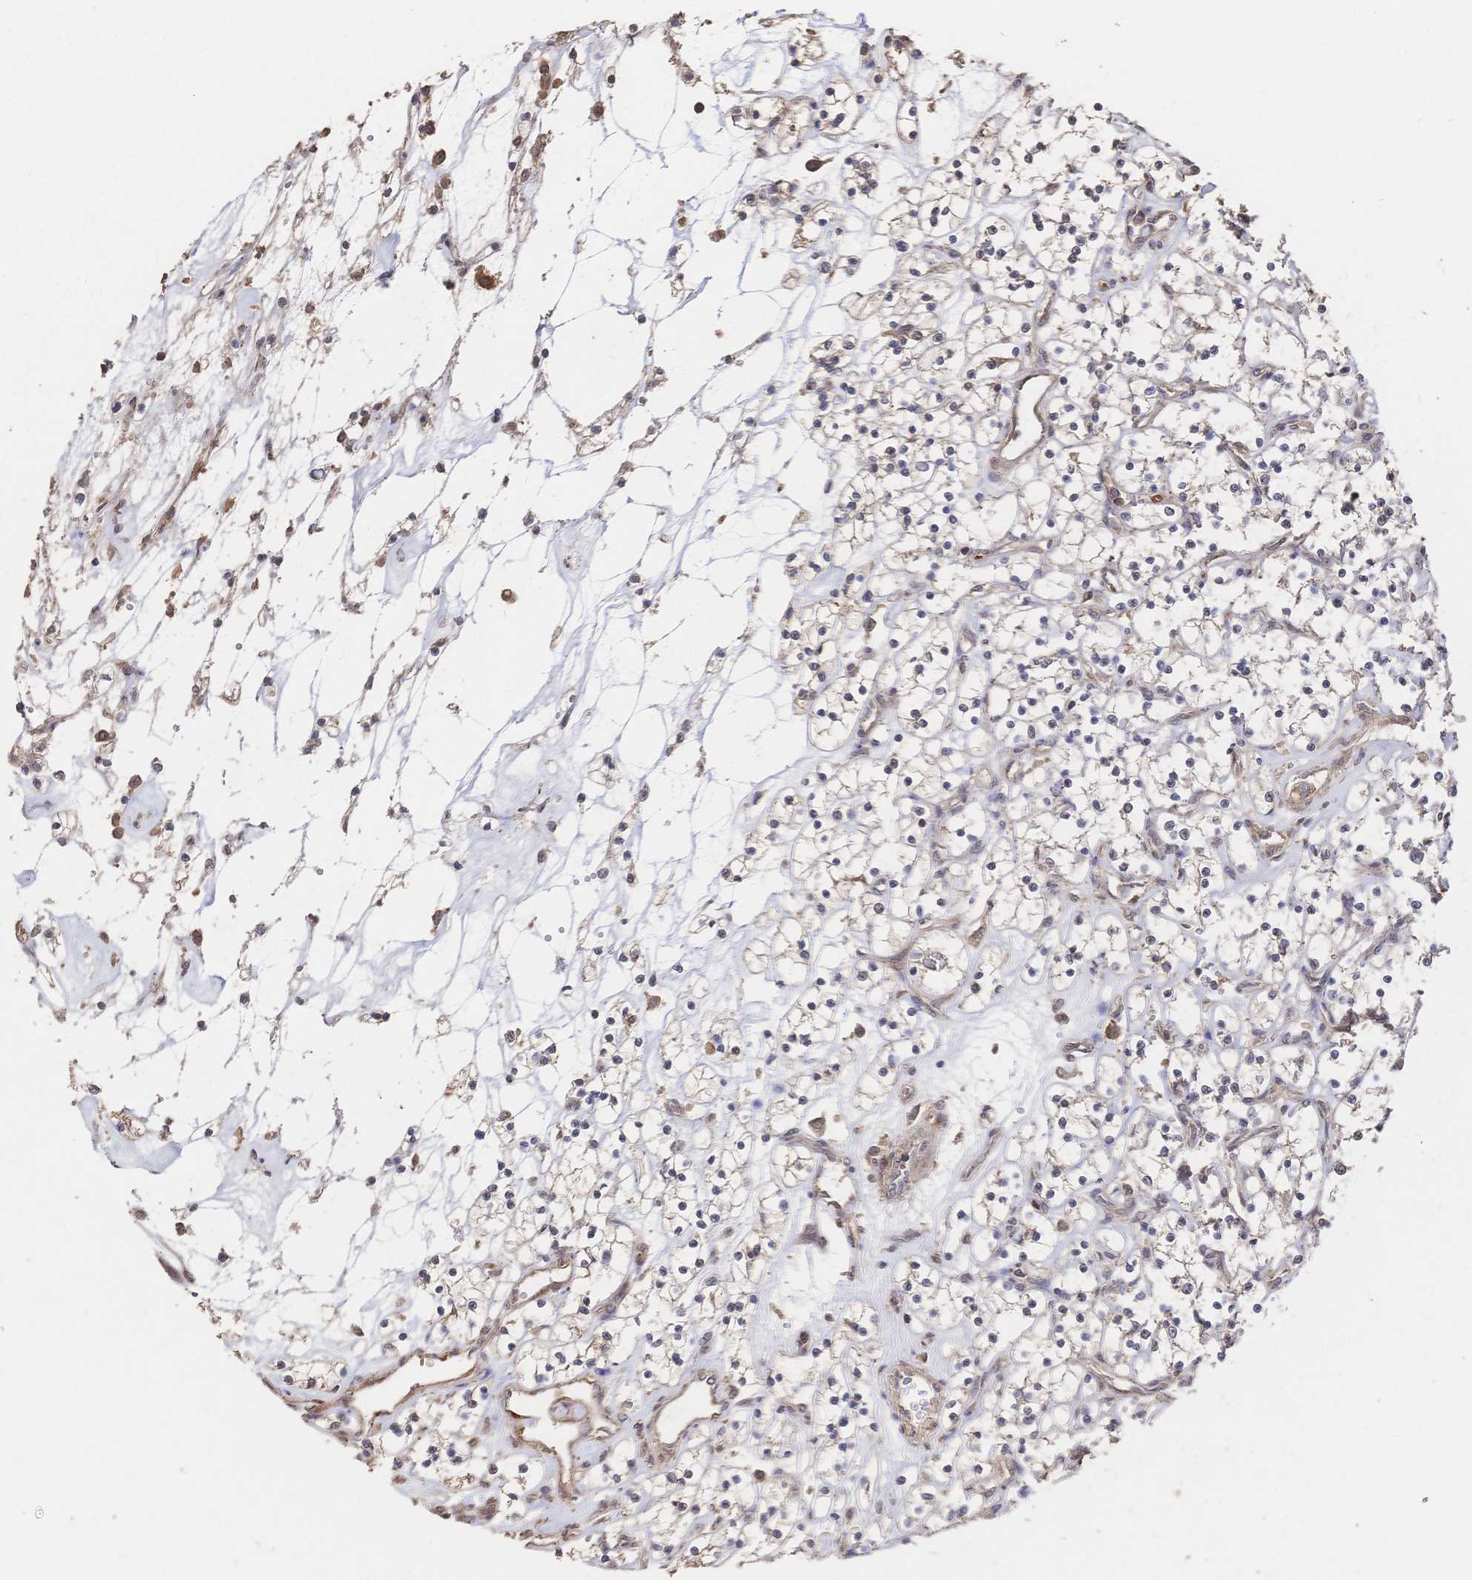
{"staining": {"intensity": "weak", "quantity": "<25%", "location": "cytoplasmic/membranous"}, "tissue": "renal cancer", "cell_type": "Tumor cells", "image_type": "cancer", "snomed": [{"axis": "morphology", "description": "Adenocarcinoma, NOS"}, {"axis": "topography", "description": "Kidney"}], "caption": "The photomicrograph reveals no staining of tumor cells in renal cancer.", "gene": "DNAJA4", "patient": {"sex": "female", "age": 69}}